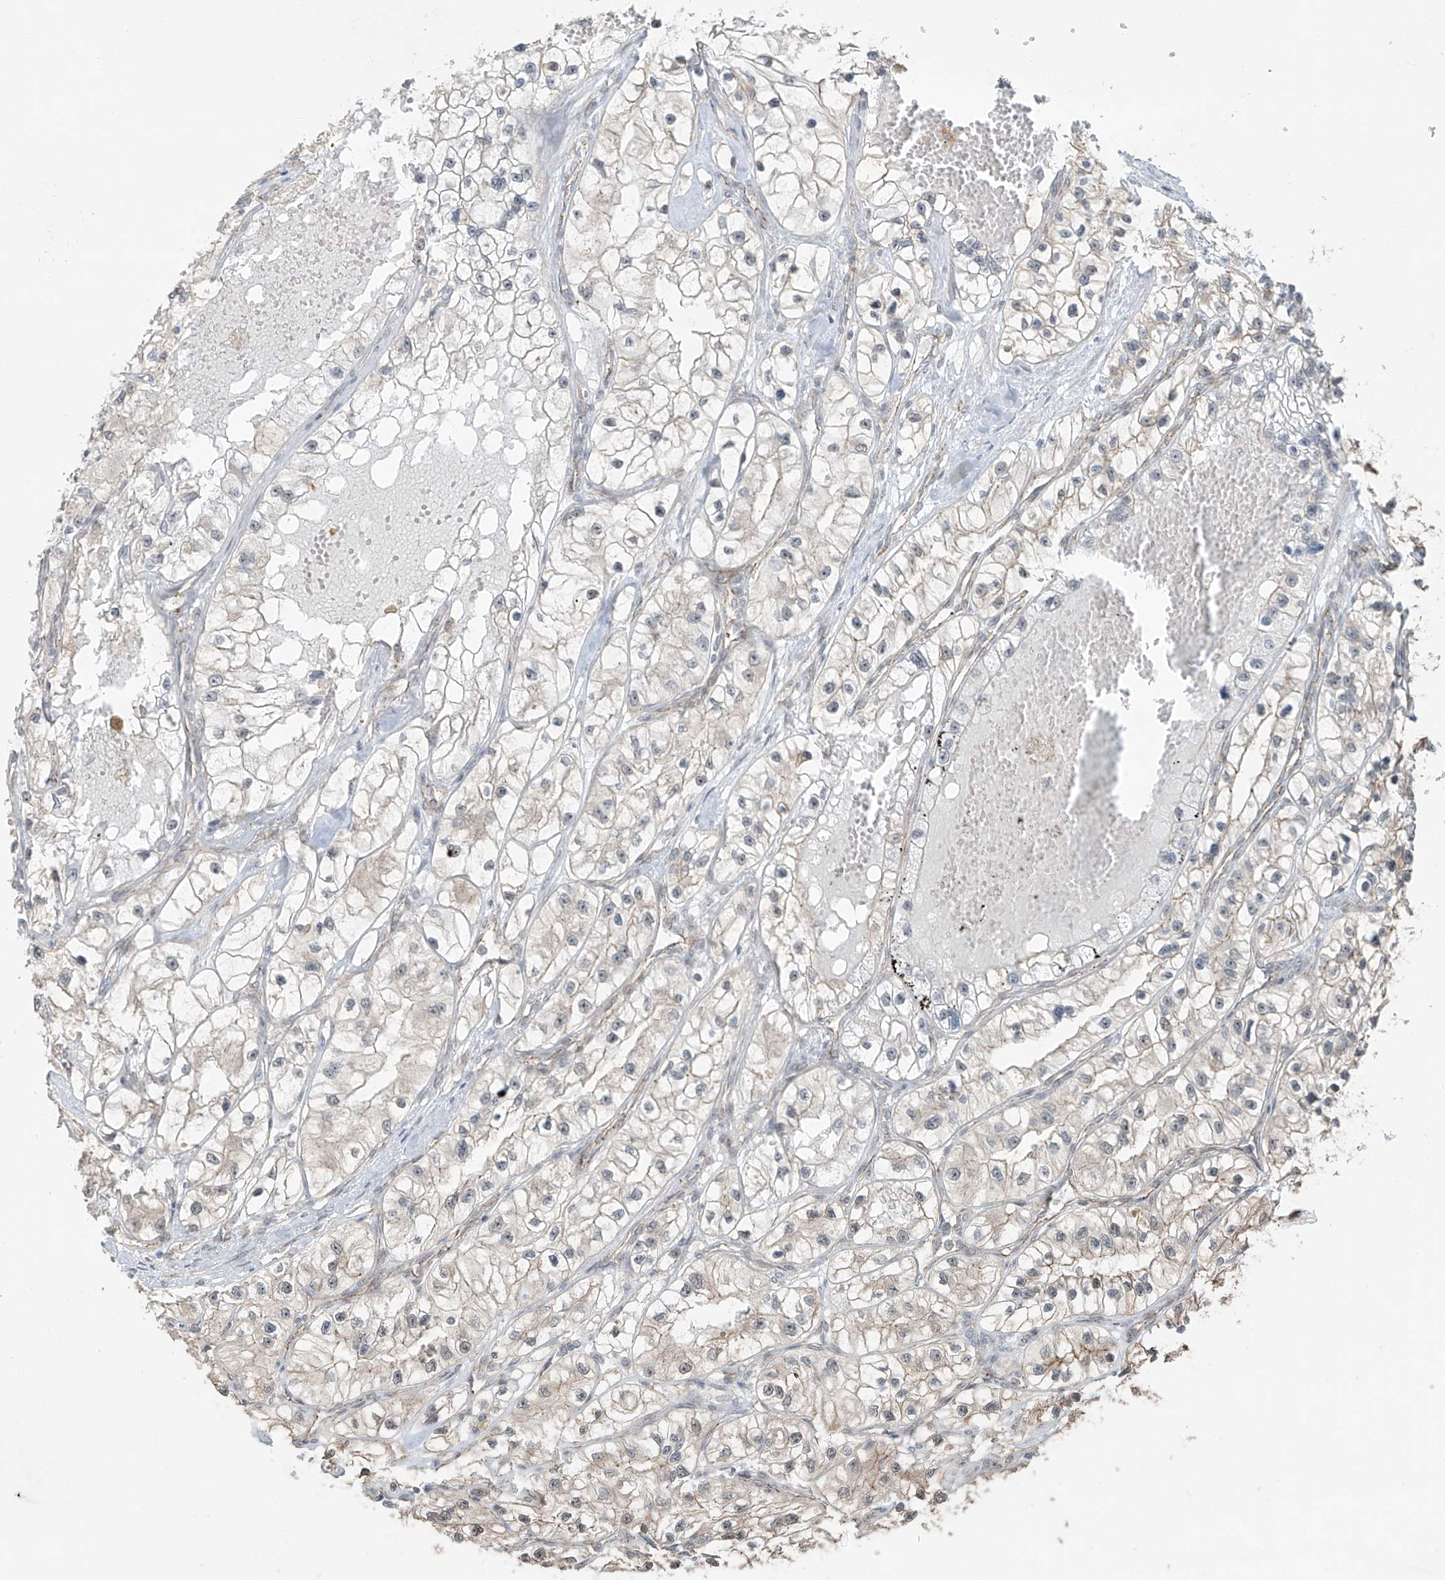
{"staining": {"intensity": "weak", "quantity": "<25%", "location": "cytoplasmic/membranous"}, "tissue": "renal cancer", "cell_type": "Tumor cells", "image_type": "cancer", "snomed": [{"axis": "morphology", "description": "Adenocarcinoma, NOS"}, {"axis": "topography", "description": "Kidney"}], "caption": "Tumor cells are negative for protein expression in human renal cancer (adenocarcinoma).", "gene": "ZNF16", "patient": {"sex": "female", "age": 57}}